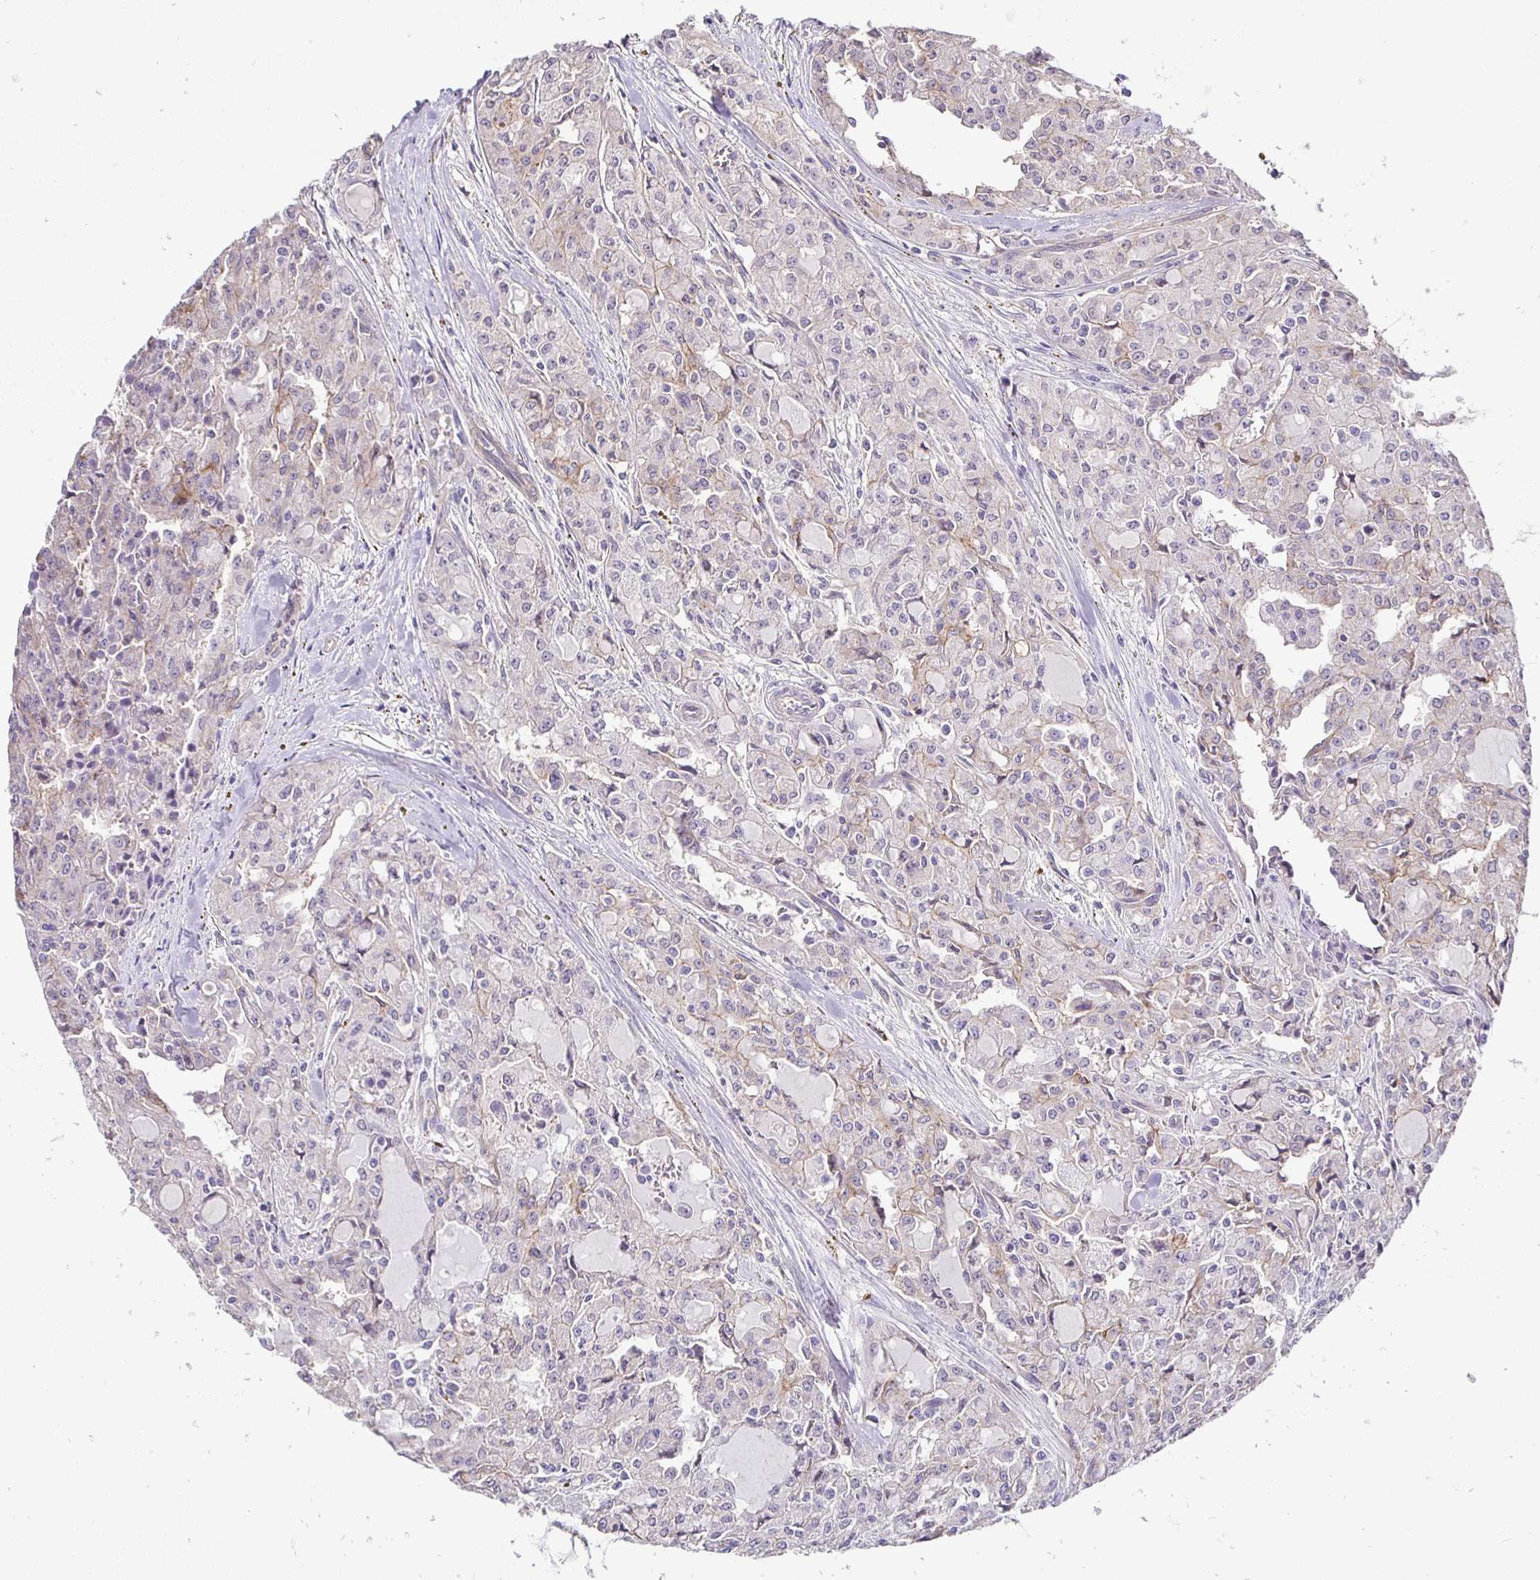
{"staining": {"intensity": "negative", "quantity": "none", "location": "none"}, "tissue": "head and neck cancer", "cell_type": "Tumor cells", "image_type": "cancer", "snomed": [{"axis": "morphology", "description": "Adenocarcinoma, NOS"}, {"axis": "topography", "description": "Head-Neck"}], "caption": "High magnification brightfield microscopy of head and neck adenocarcinoma stained with DAB (3,3'-diaminobenzidine) (brown) and counterstained with hematoxylin (blue): tumor cells show no significant expression. (DAB immunohistochemistry visualized using brightfield microscopy, high magnification).", "gene": "SLC9A1", "patient": {"sex": "male", "age": 64}}